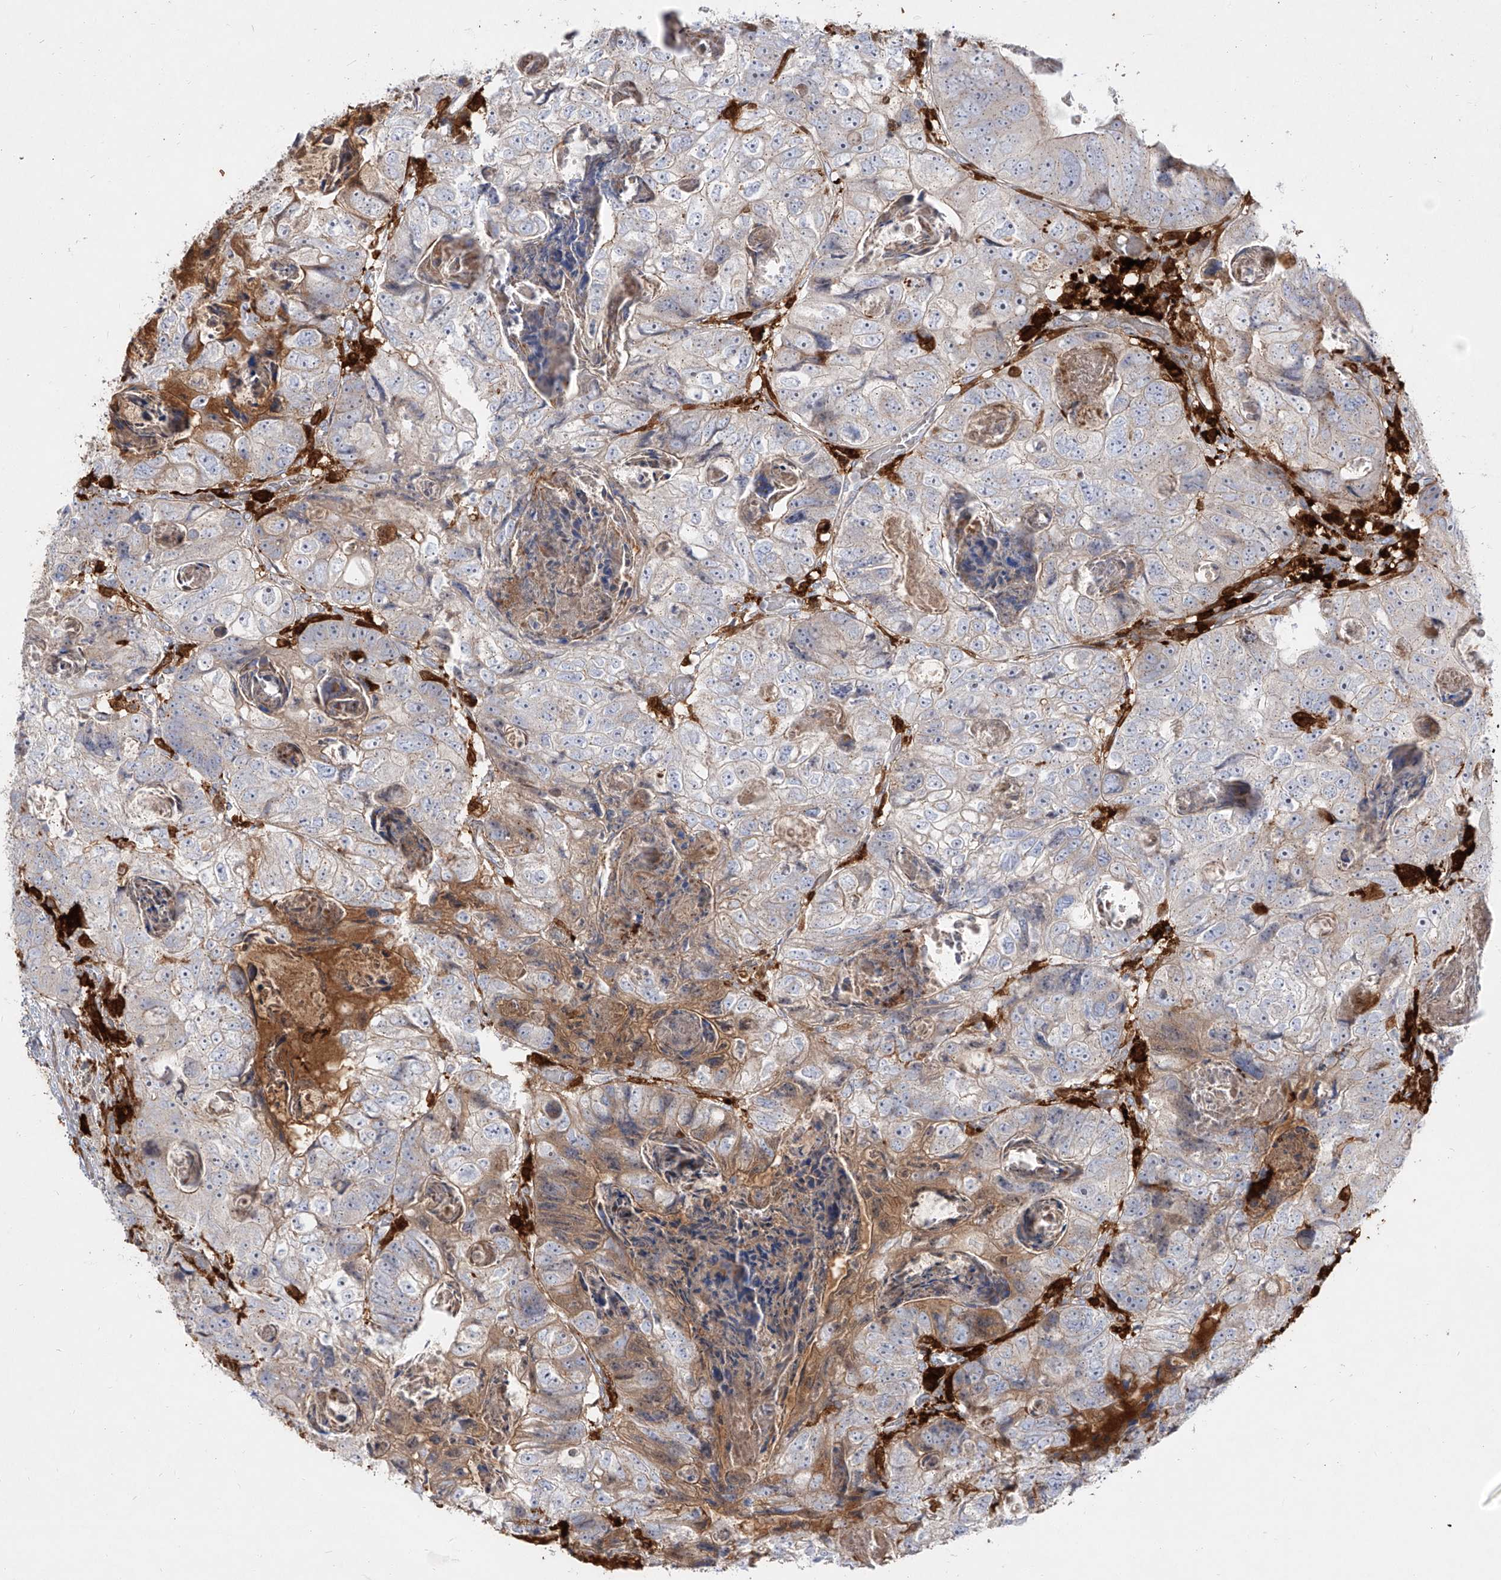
{"staining": {"intensity": "weak", "quantity": "<25%", "location": "cytoplasmic/membranous"}, "tissue": "colorectal cancer", "cell_type": "Tumor cells", "image_type": "cancer", "snomed": [{"axis": "morphology", "description": "Adenocarcinoma, NOS"}, {"axis": "topography", "description": "Rectum"}], "caption": "DAB (3,3'-diaminobenzidine) immunohistochemical staining of human adenocarcinoma (colorectal) shows no significant expression in tumor cells.", "gene": "KYNU", "patient": {"sex": "male", "age": 59}}